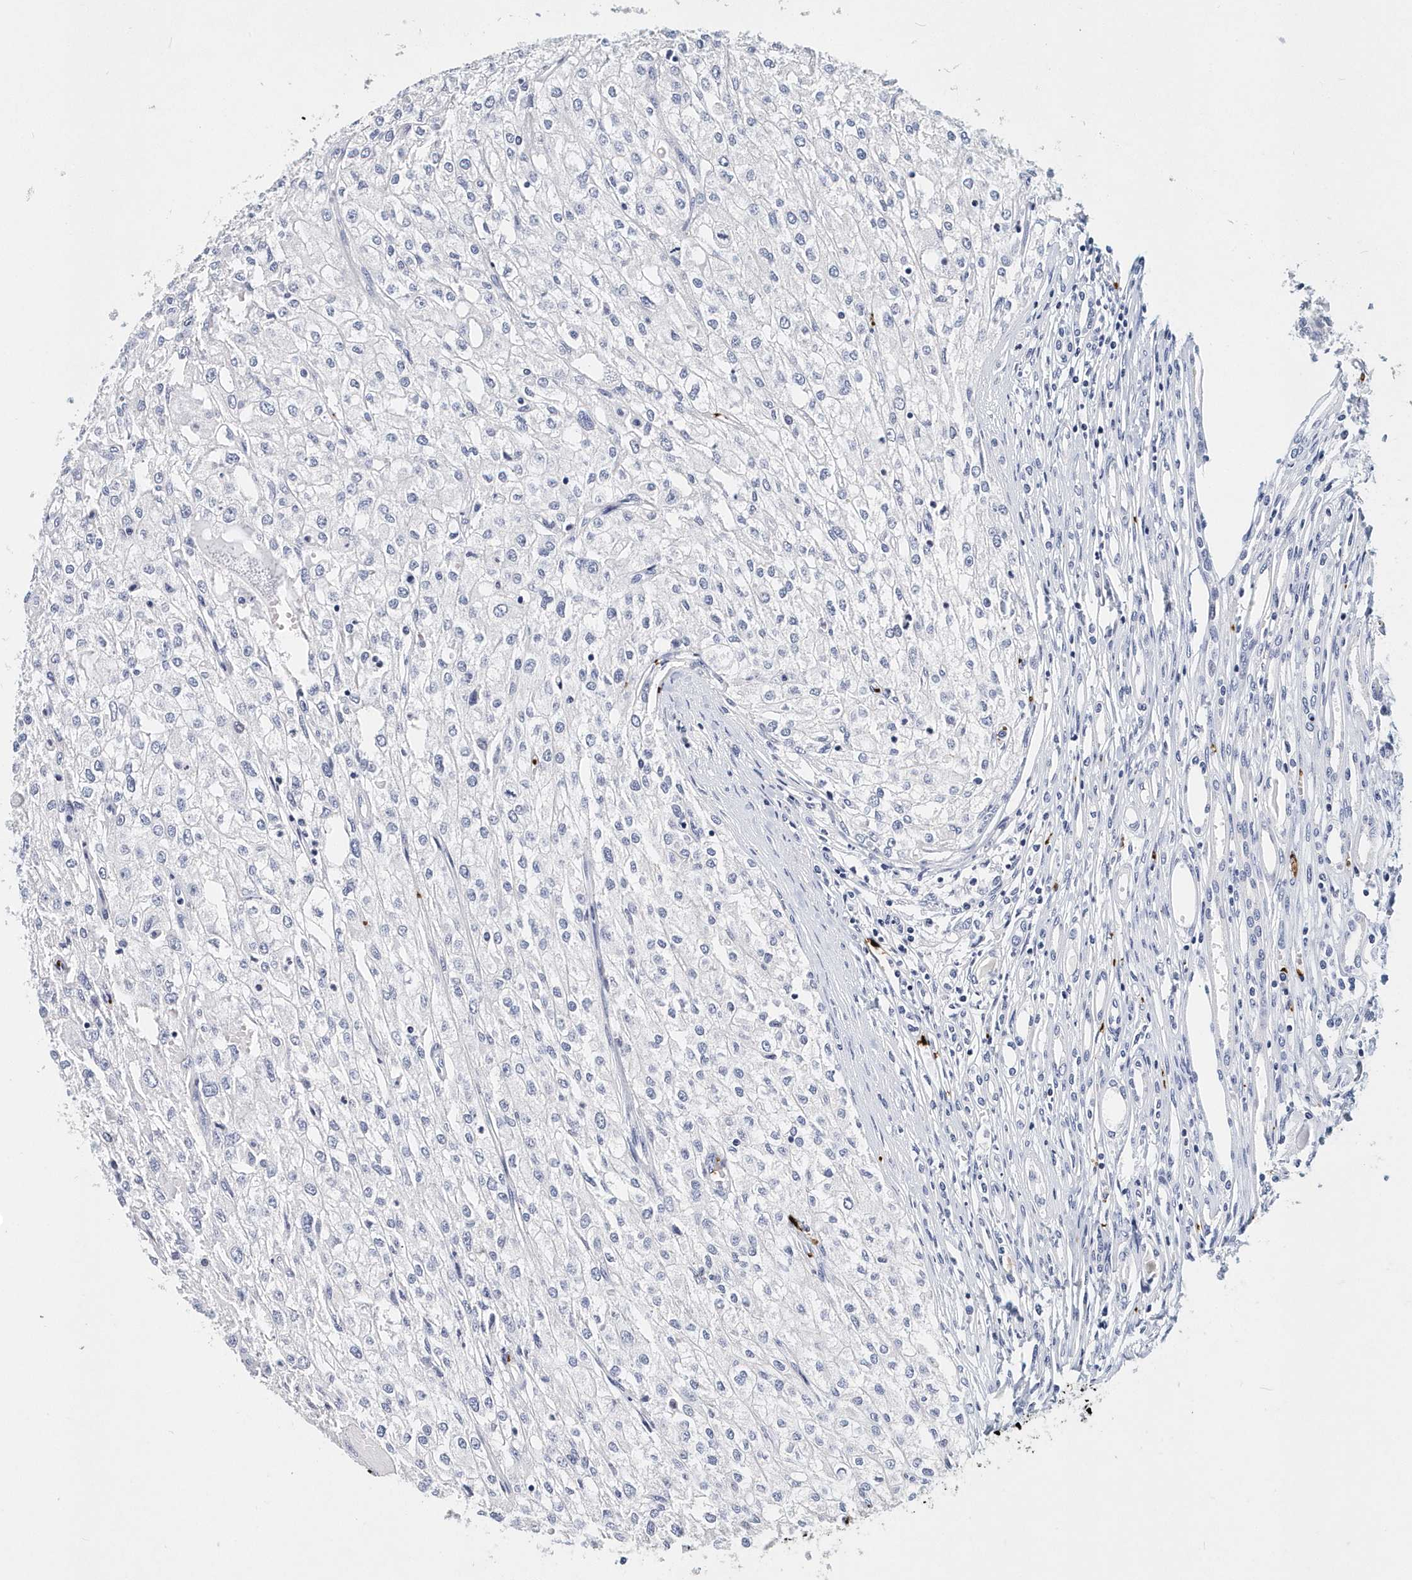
{"staining": {"intensity": "negative", "quantity": "none", "location": "none"}, "tissue": "renal cancer", "cell_type": "Tumor cells", "image_type": "cancer", "snomed": [{"axis": "morphology", "description": "Adenocarcinoma, NOS"}, {"axis": "topography", "description": "Kidney"}], "caption": "This is a image of immunohistochemistry (IHC) staining of adenocarcinoma (renal), which shows no positivity in tumor cells.", "gene": "ITGA2B", "patient": {"sex": "female", "age": 54}}